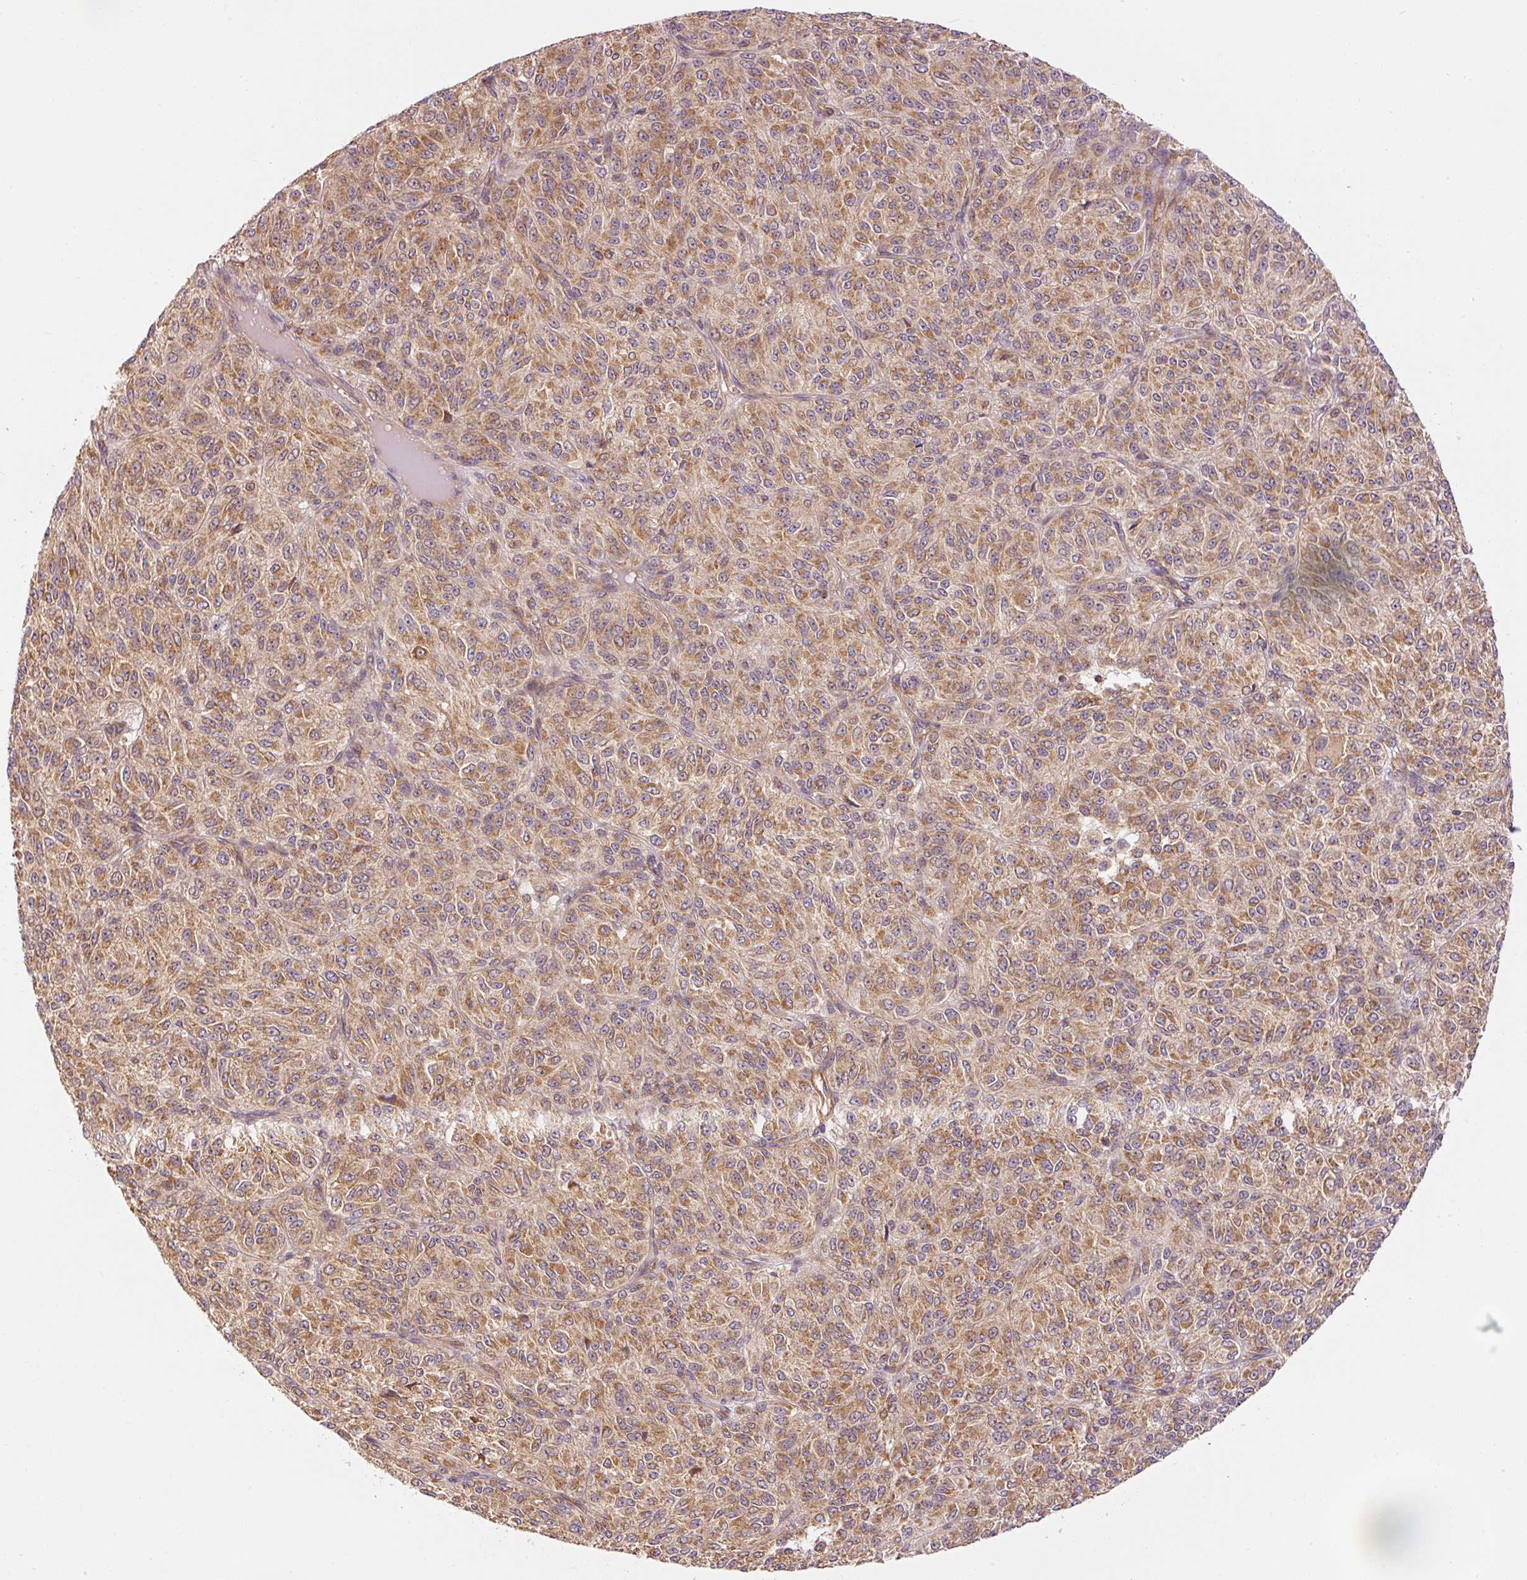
{"staining": {"intensity": "moderate", "quantity": ">75%", "location": "cytoplasmic/membranous"}, "tissue": "melanoma", "cell_type": "Tumor cells", "image_type": "cancer", "snomed": [{"axis": "morphology", "description": "Malignant melanoma, Metastatic site"}, {"axis": "topography", "description": "Brain"}], "caption": "Tumor cells reveal moderate cytoplasmic/membranous expression in about >75% of cells in melanoma. The staining was performed using DAB (3,3'-diaminobenzidine) to visualize the protein expression in brown, while the nuclei were stained in blue with hematoxylin (Magnification: 20x).", "gene": "ADCY4", "patient": {"sex": "female", "age": 56}}